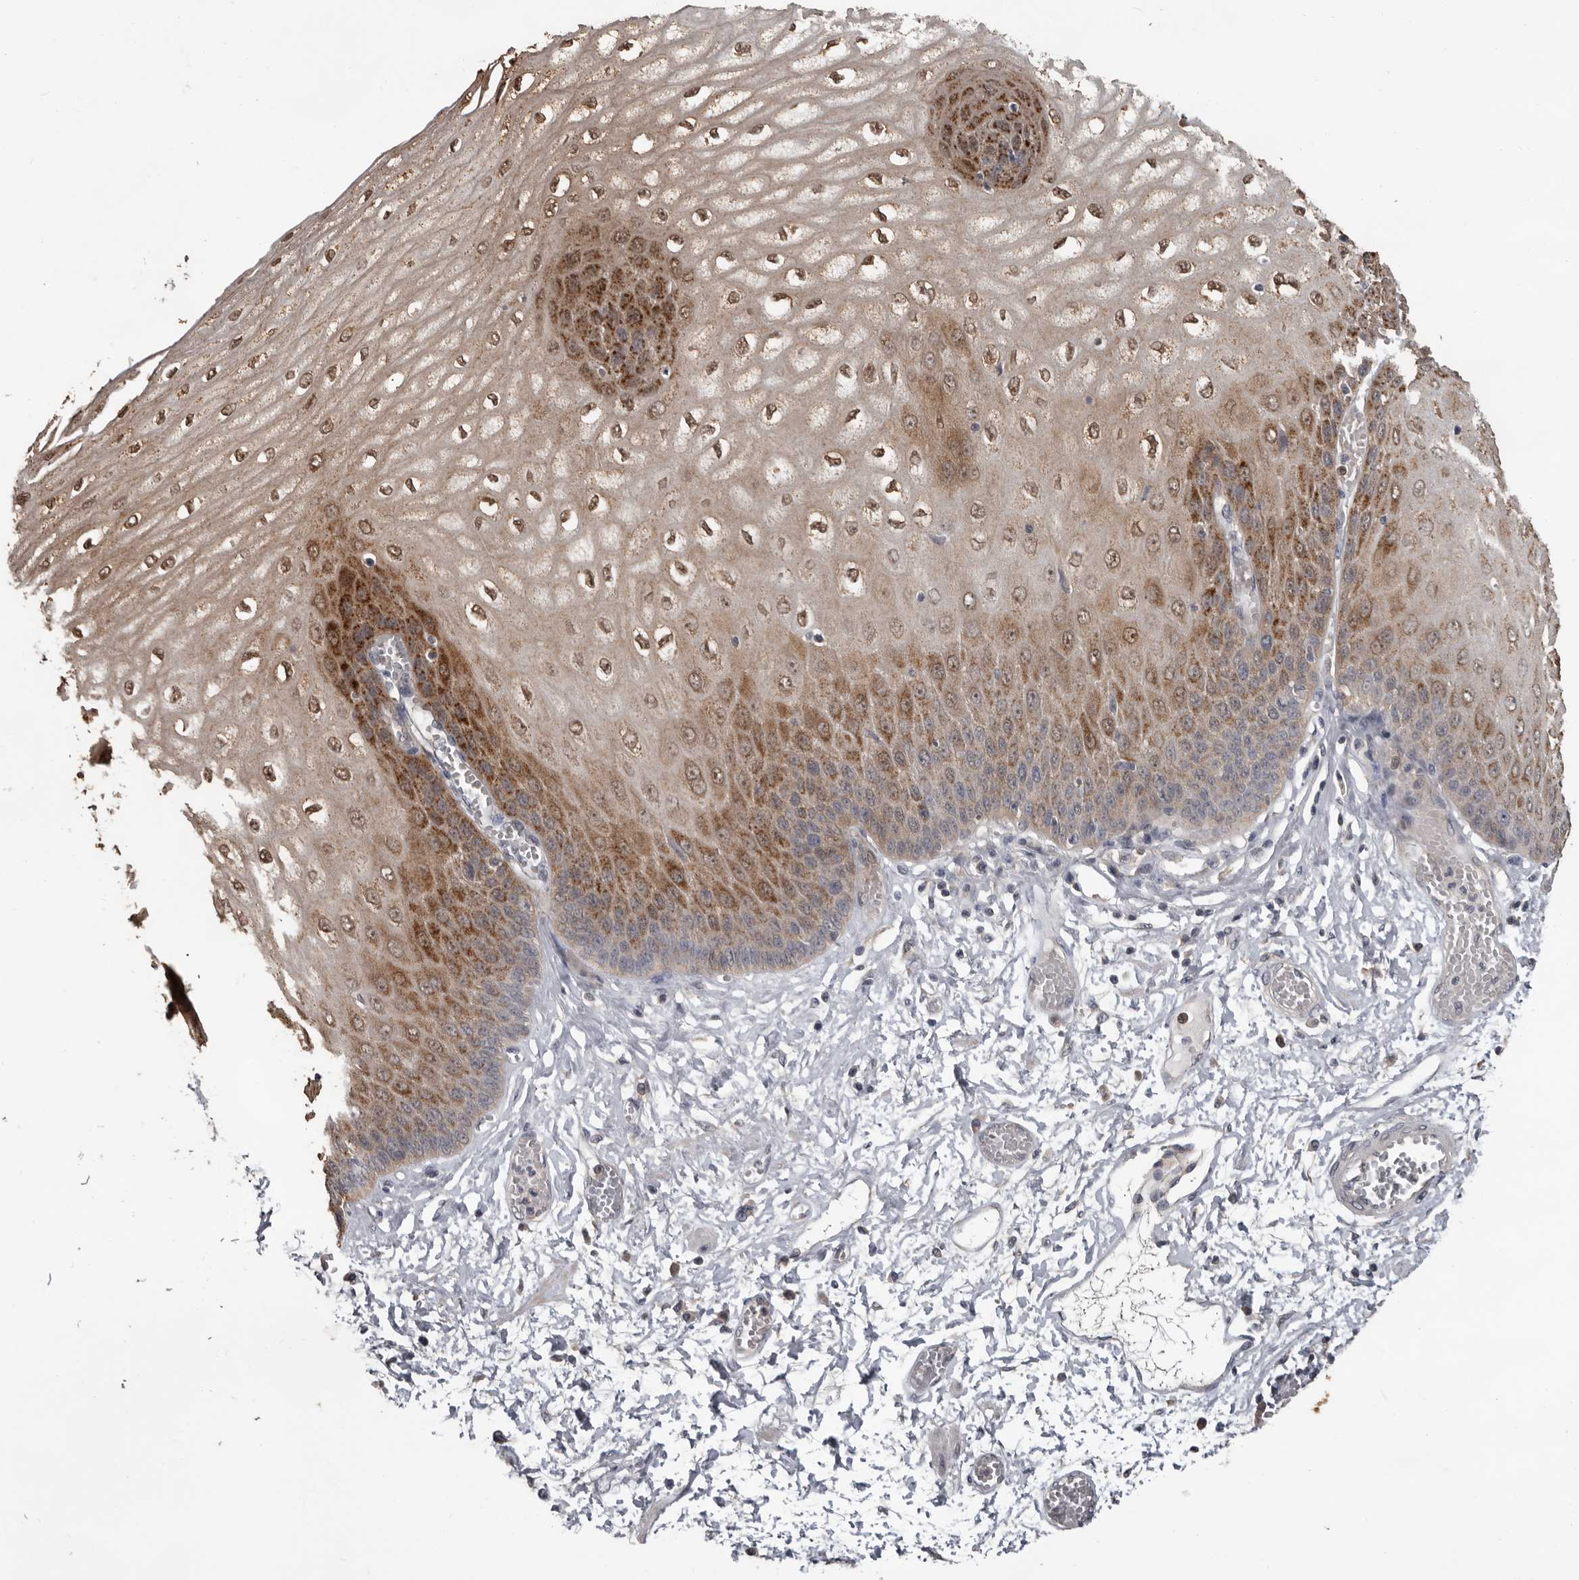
{"staining": {"intensity": "moderate", "quantity": ">75%", "location": "cytoplasmic/membranous,nuclear"}, "tissue": "esophagus", "cell_type": "Squamous epithelial cells", "image_type": "normal", "snomed": [{"axis": "morphology", "description": "Normal tissue, NOS"}, {"axis": "topography", "description": "Esophagus"}], "caption": "DAB immunohistochemical staining of normal human esophagus displays moderate cytoplasmic/membranous,nuclear protein expression in approximately >75% of squamous epithelial cells.", "gene": "MTF1", "patient": {"sex": "male", "age": 60}}